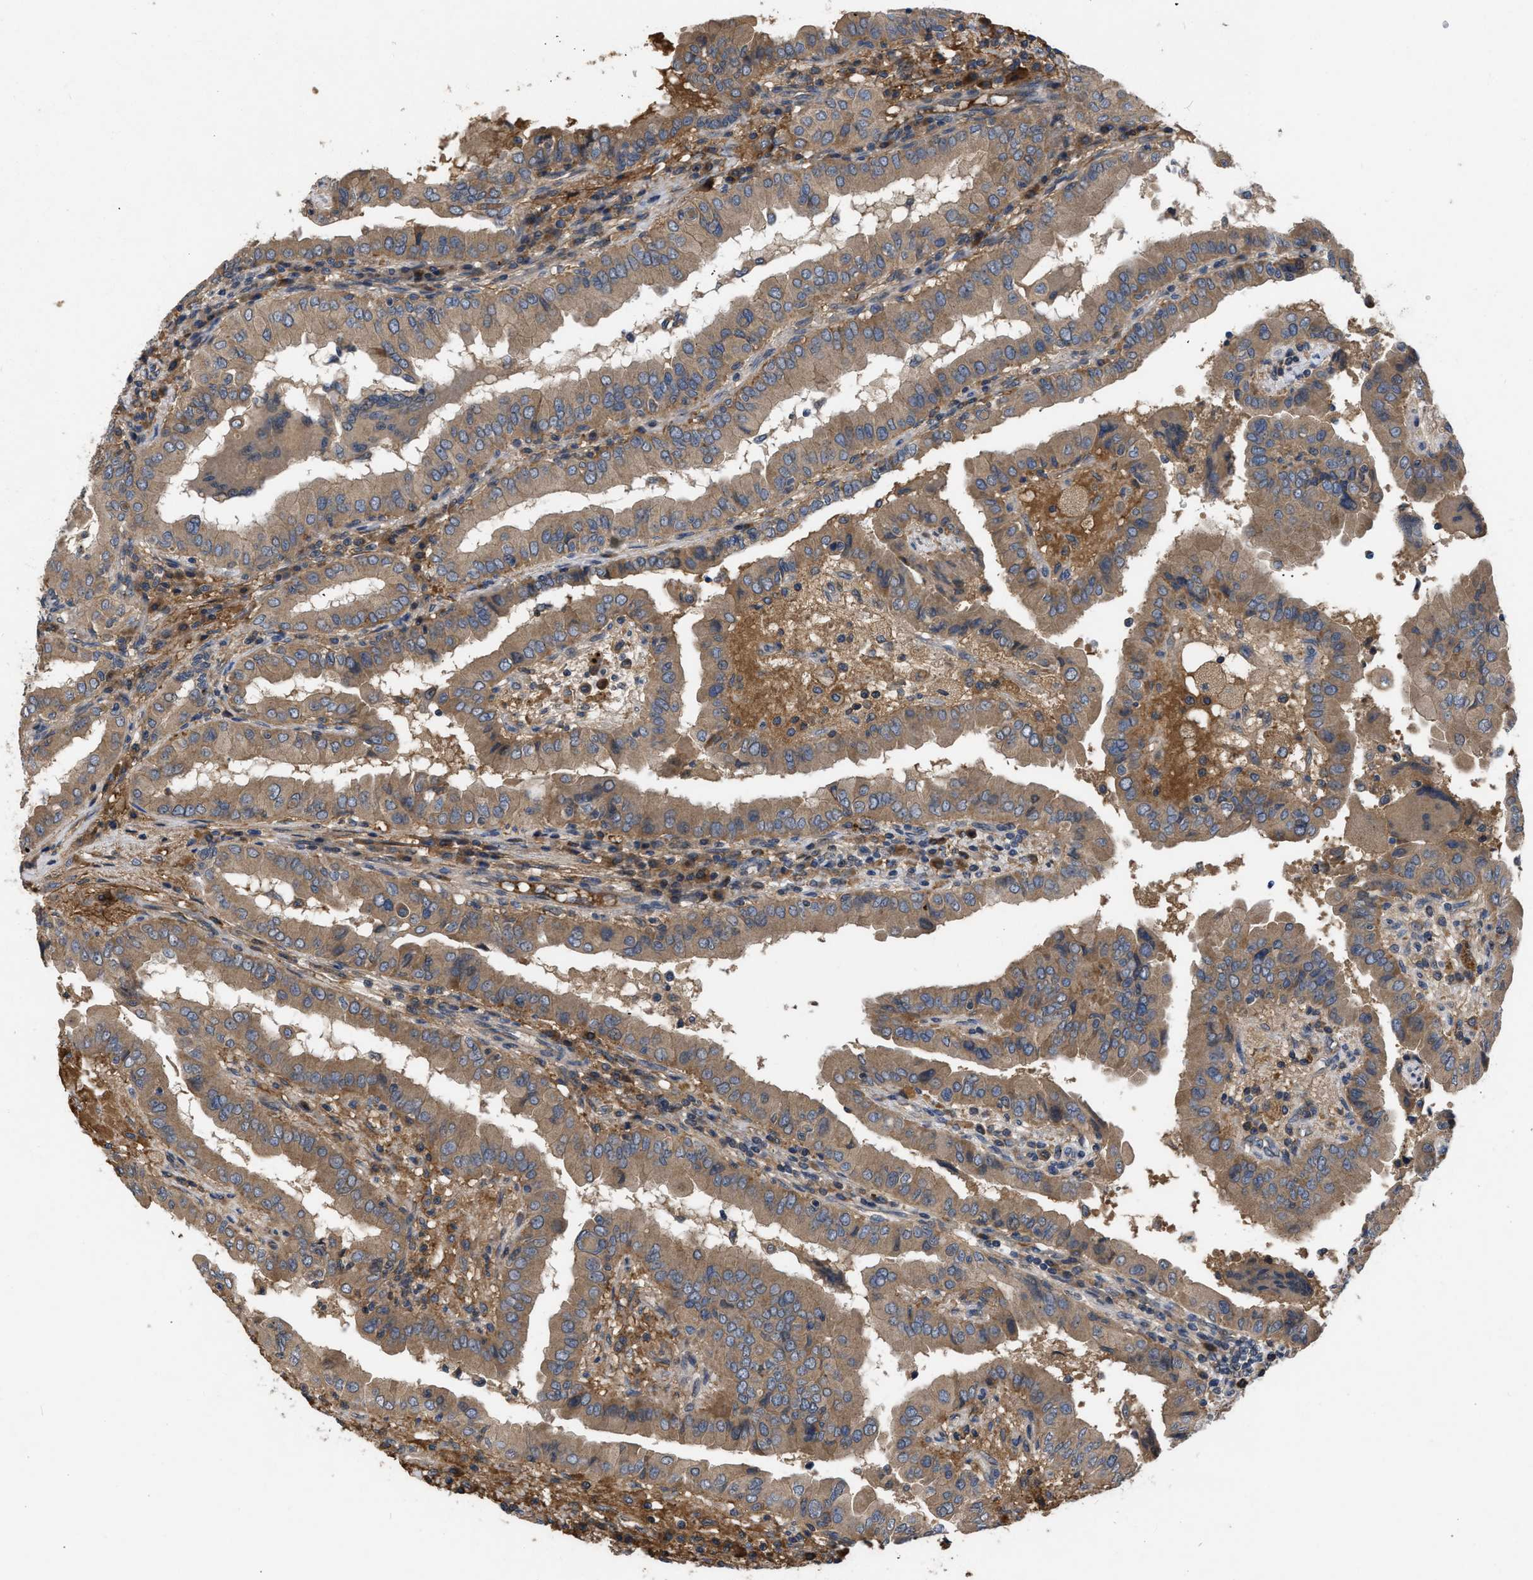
{"staining": {"intensity": "moderate", "quantity": ">75%", "location": "cytoplasmic/membranous"}, "tissue": "thyroid cancer", "cell_type": "Tumor cells", "image_type": "cancer", "snomed": [{"axis": "morphology", "description": "Papillary adenocarcinoma, NOS"}, {"axis": "topography", "description": "Thyroid gland"}], "caption": "An image of thyroid papillary adenocarcinoma stained for a protein displays moderate cytoplasmic/membranous brown staining in tumor cells. The protein of interest is stained brown, and the nuclei are stained in blue (DAB (3,3'-diaminobenzidine) IHC with brightfield microscopy, high magnification).", "gene": "VPS4A", "patient": {"sex": "male", "age": 33}}